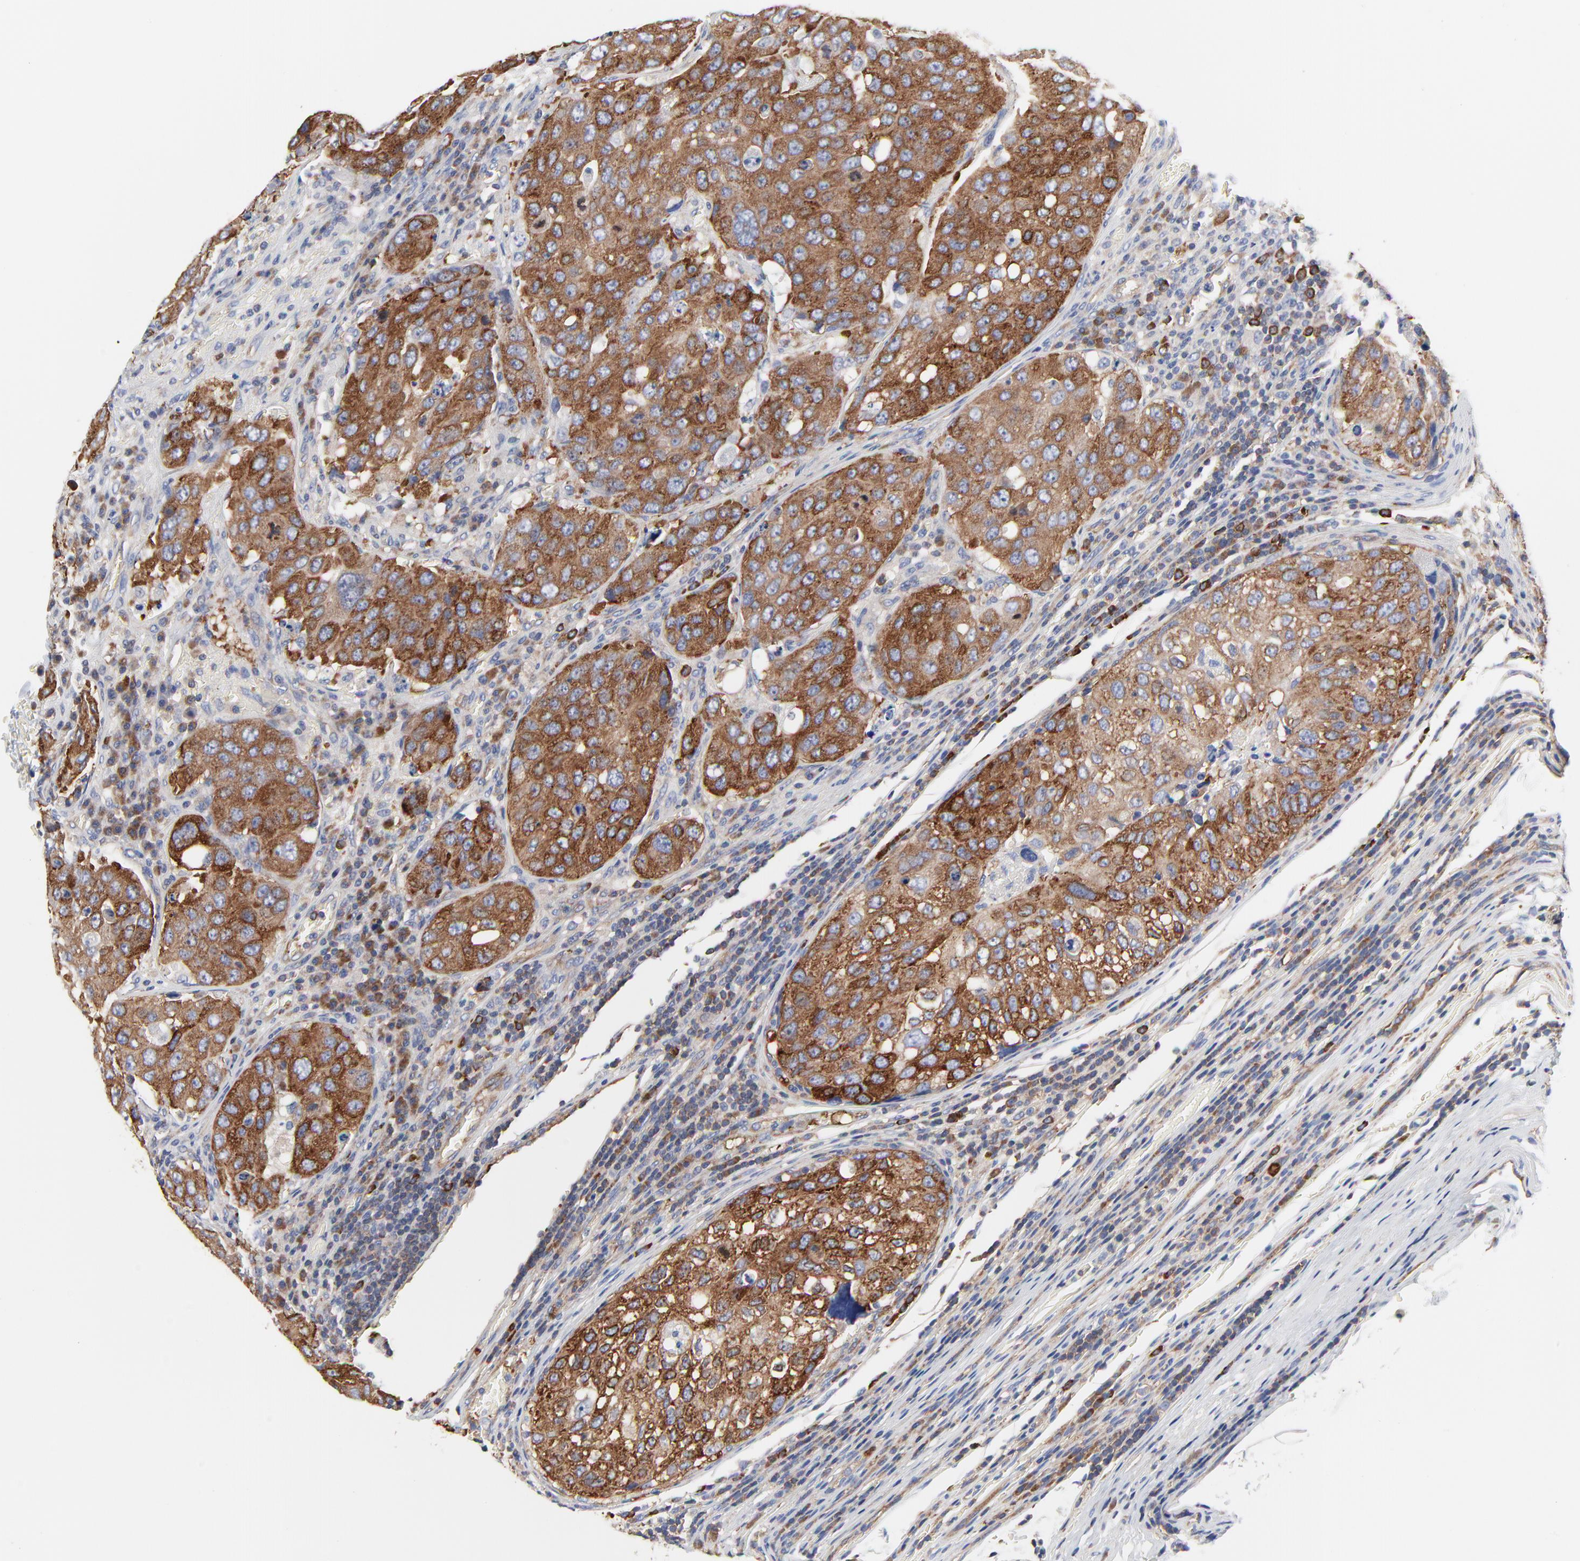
{"staining": {"intensity": "strong", "quantity": ">75%", "location": "cytoplasmic/membranous"}, "tissue": "urothelial cancer", "cell_type": "Tumor cells", "image_type": "cancer", "snomed": [{"axis": "morphology", "description": "Urothelial carcinoma, High grade"}, {"axis": "topography", "description": "Lymph node"}, {"axis": "topography", "description": "Urinary bladder"}], "caption": "A high amount of strong cytoplasmic/membranous positivity is seen in approximately >75% of tumor cells in urothelial cancer tissue.", "gene": "CD2AP", "patient": {"sex": "male", "age": 51}}